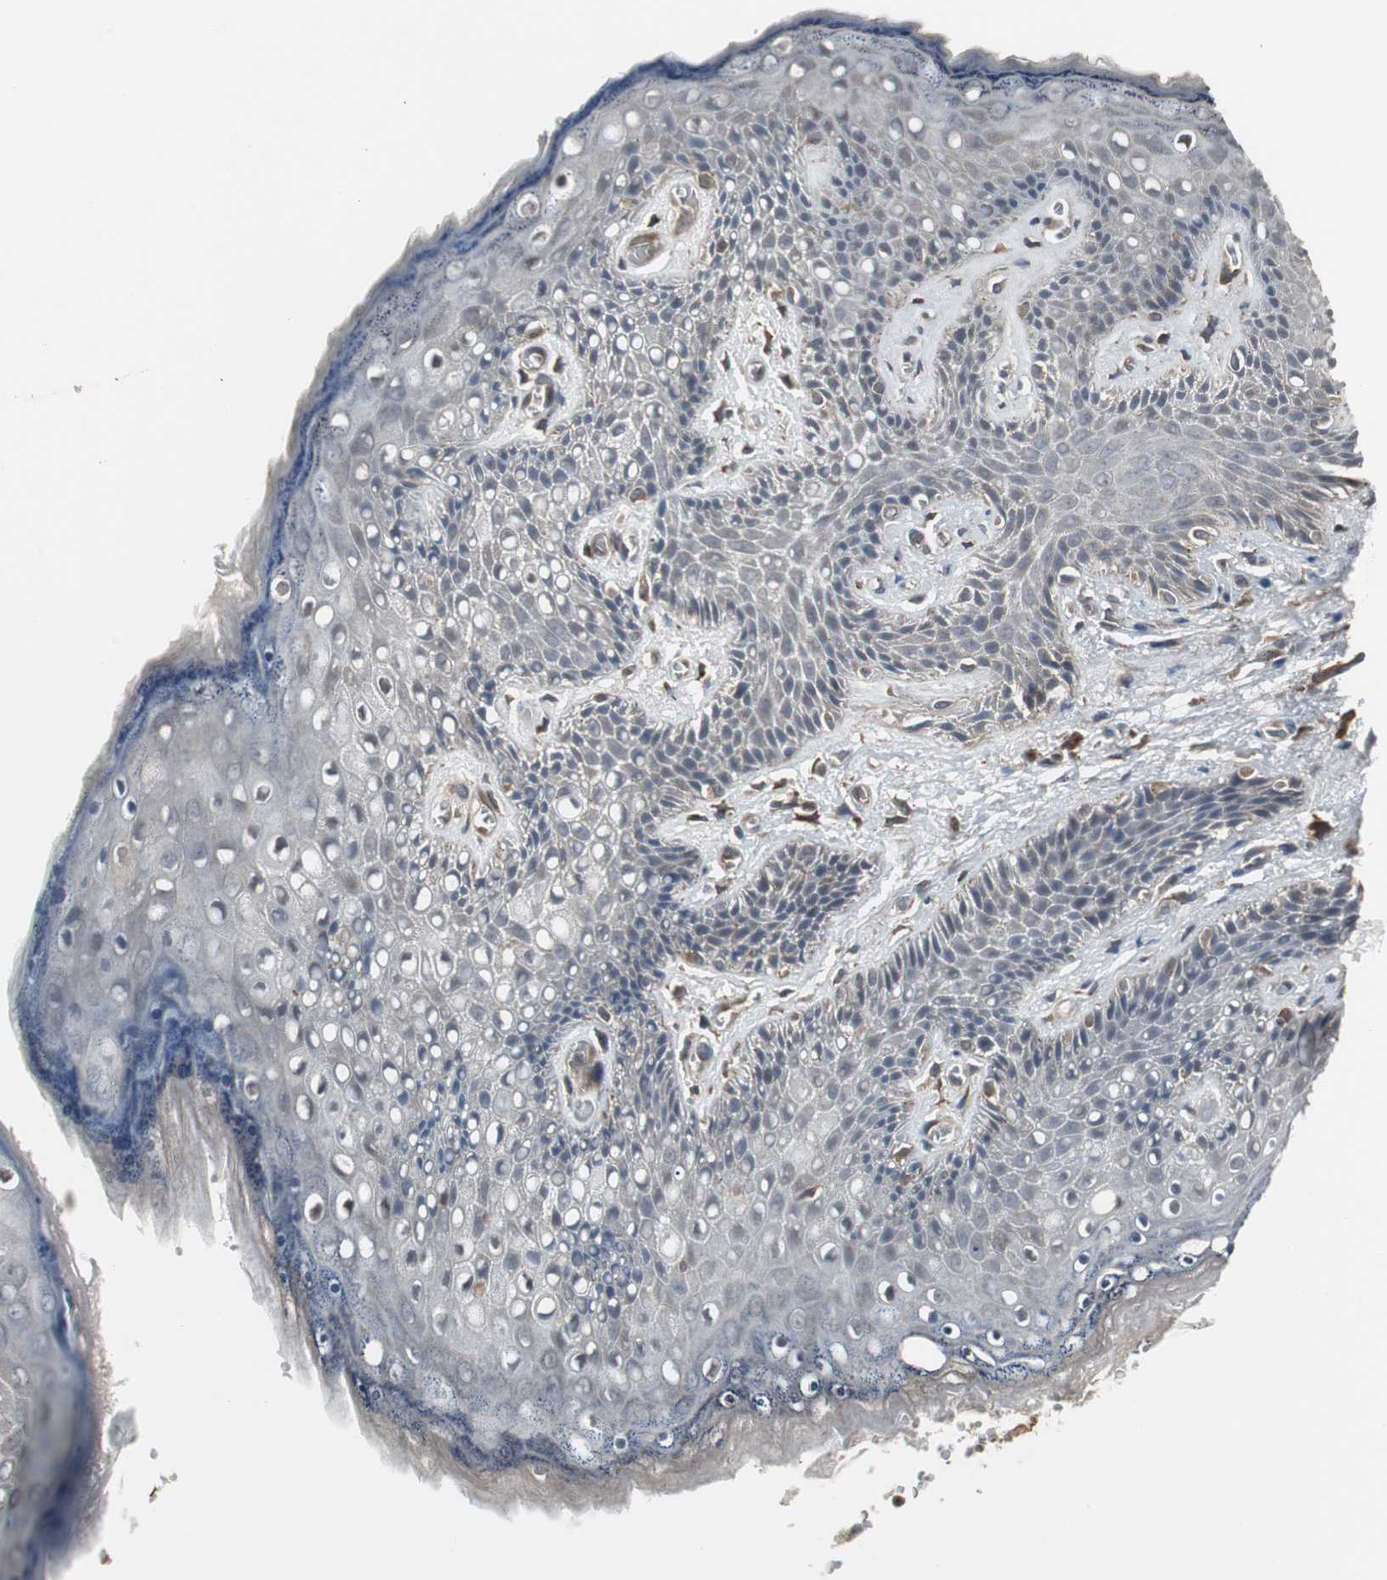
{"staining": {"intensity": "weak", "quantity": "25%-75%", "location": "cytoplasmic/membranous"}, "tissue": "skin", "cell_type": "Epidermal cells", "image_type": "normal", "snomed": [{"axis": "morphology", "description": "Normal tissue, NOS"}, {"axis": "topography", "description": "Anal"}], "caption": "IHC (DAB) staining of unremarkable human skin exhibits weak cytoplasmic/membranous protein staining in approximately 25%-75% of epidermal cells.", "gene": "ATP2B2", "patient": {"sex": "female", "age": 46}}